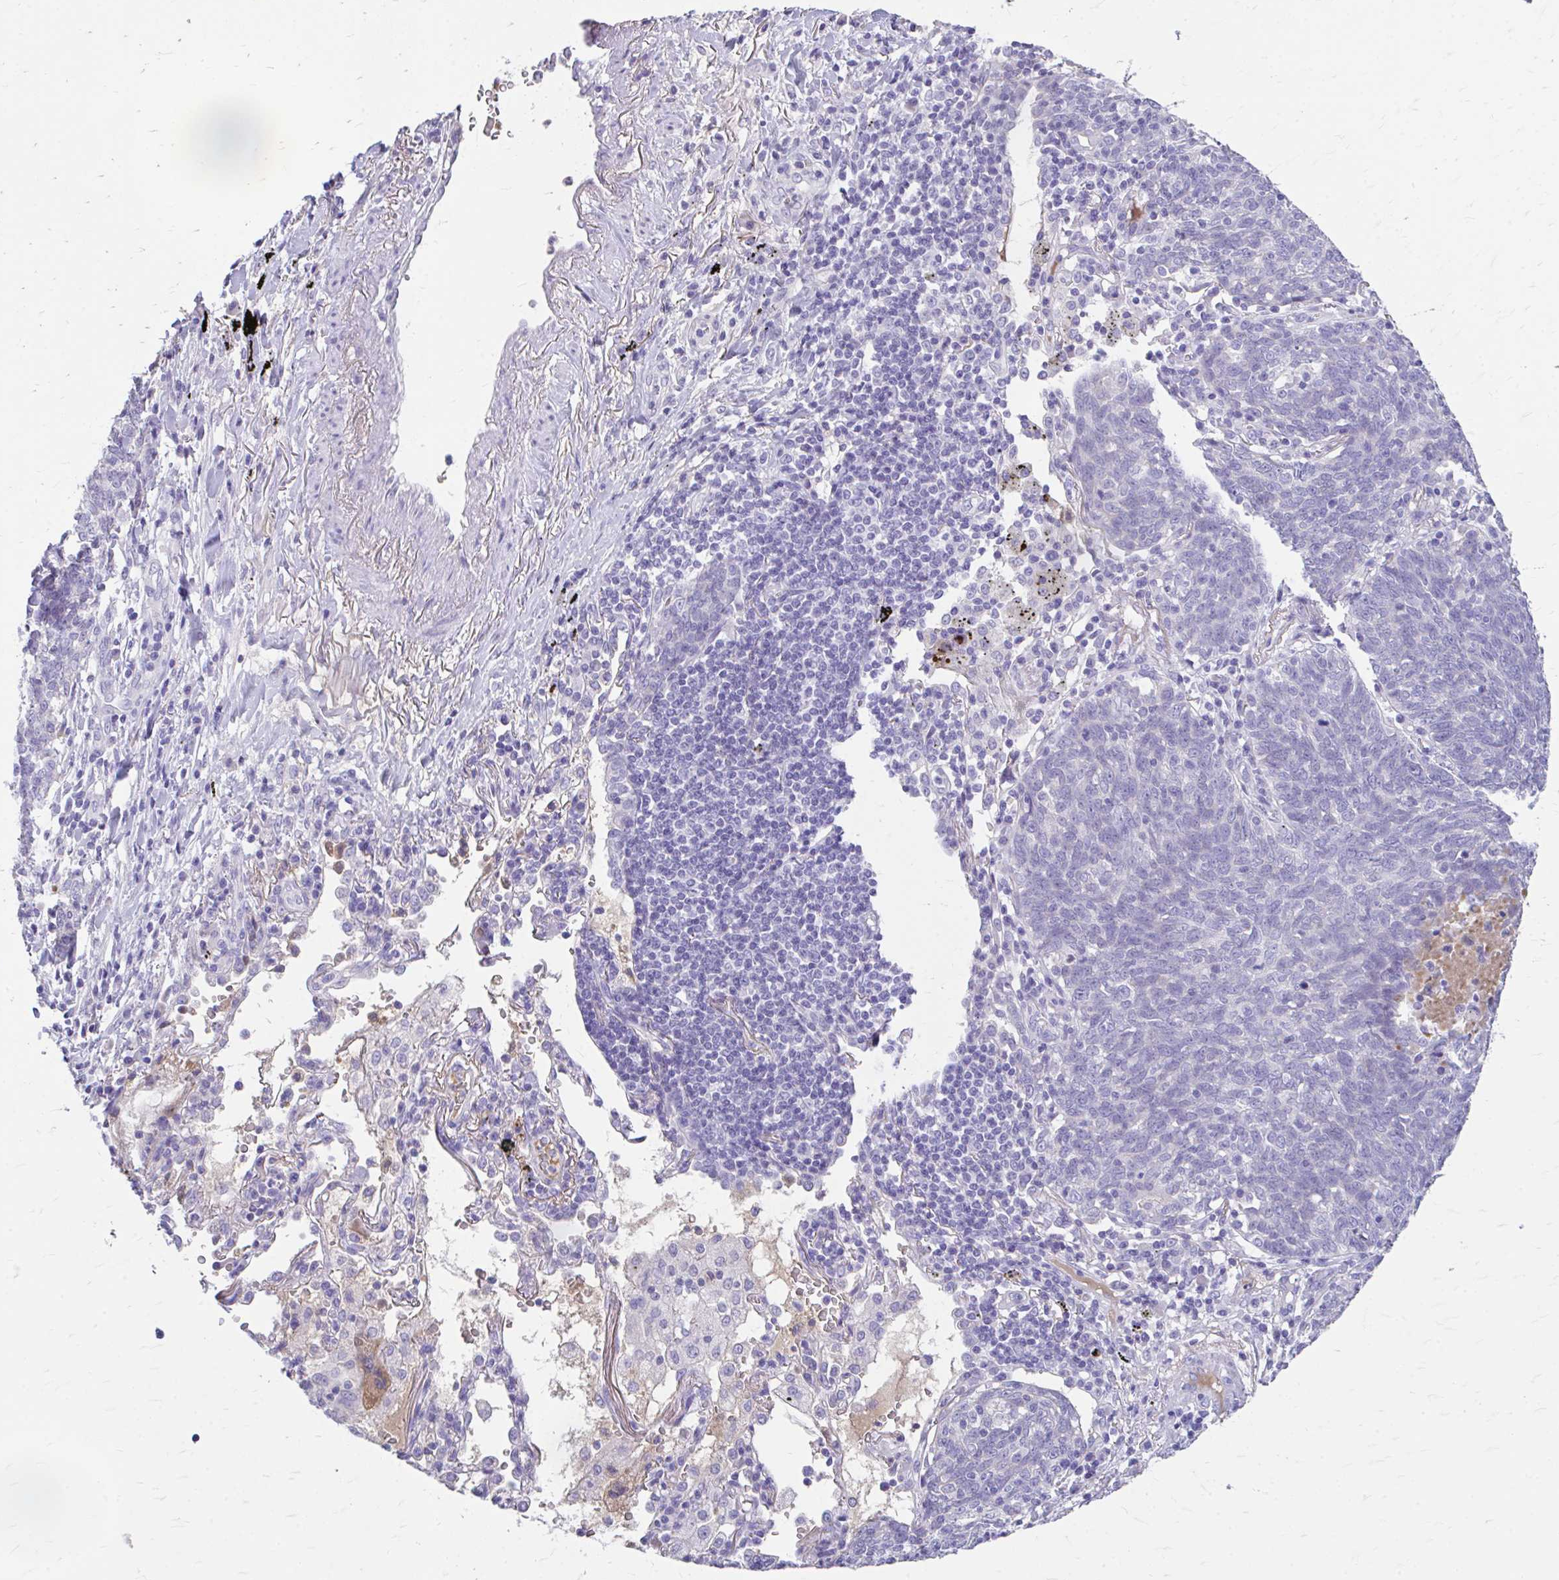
{"staining": {"intensity": "negative", "quantity": "none", "location": "none"}, "tissue": "lung cancer", "cell_type": "Tumor cells", "image_type": "cancer", "snomed": [{"axis": "morphology", "description": "Squamous cell carcinoma, NOS"}, {"axis": "topography", "description": "Lung"}], "caption": "Lung cancer was stained to show a protein in brown. There is no significant expression in tumor cells.", "gene": "CFH", "patient": {"sex": "female", "age": 72}}